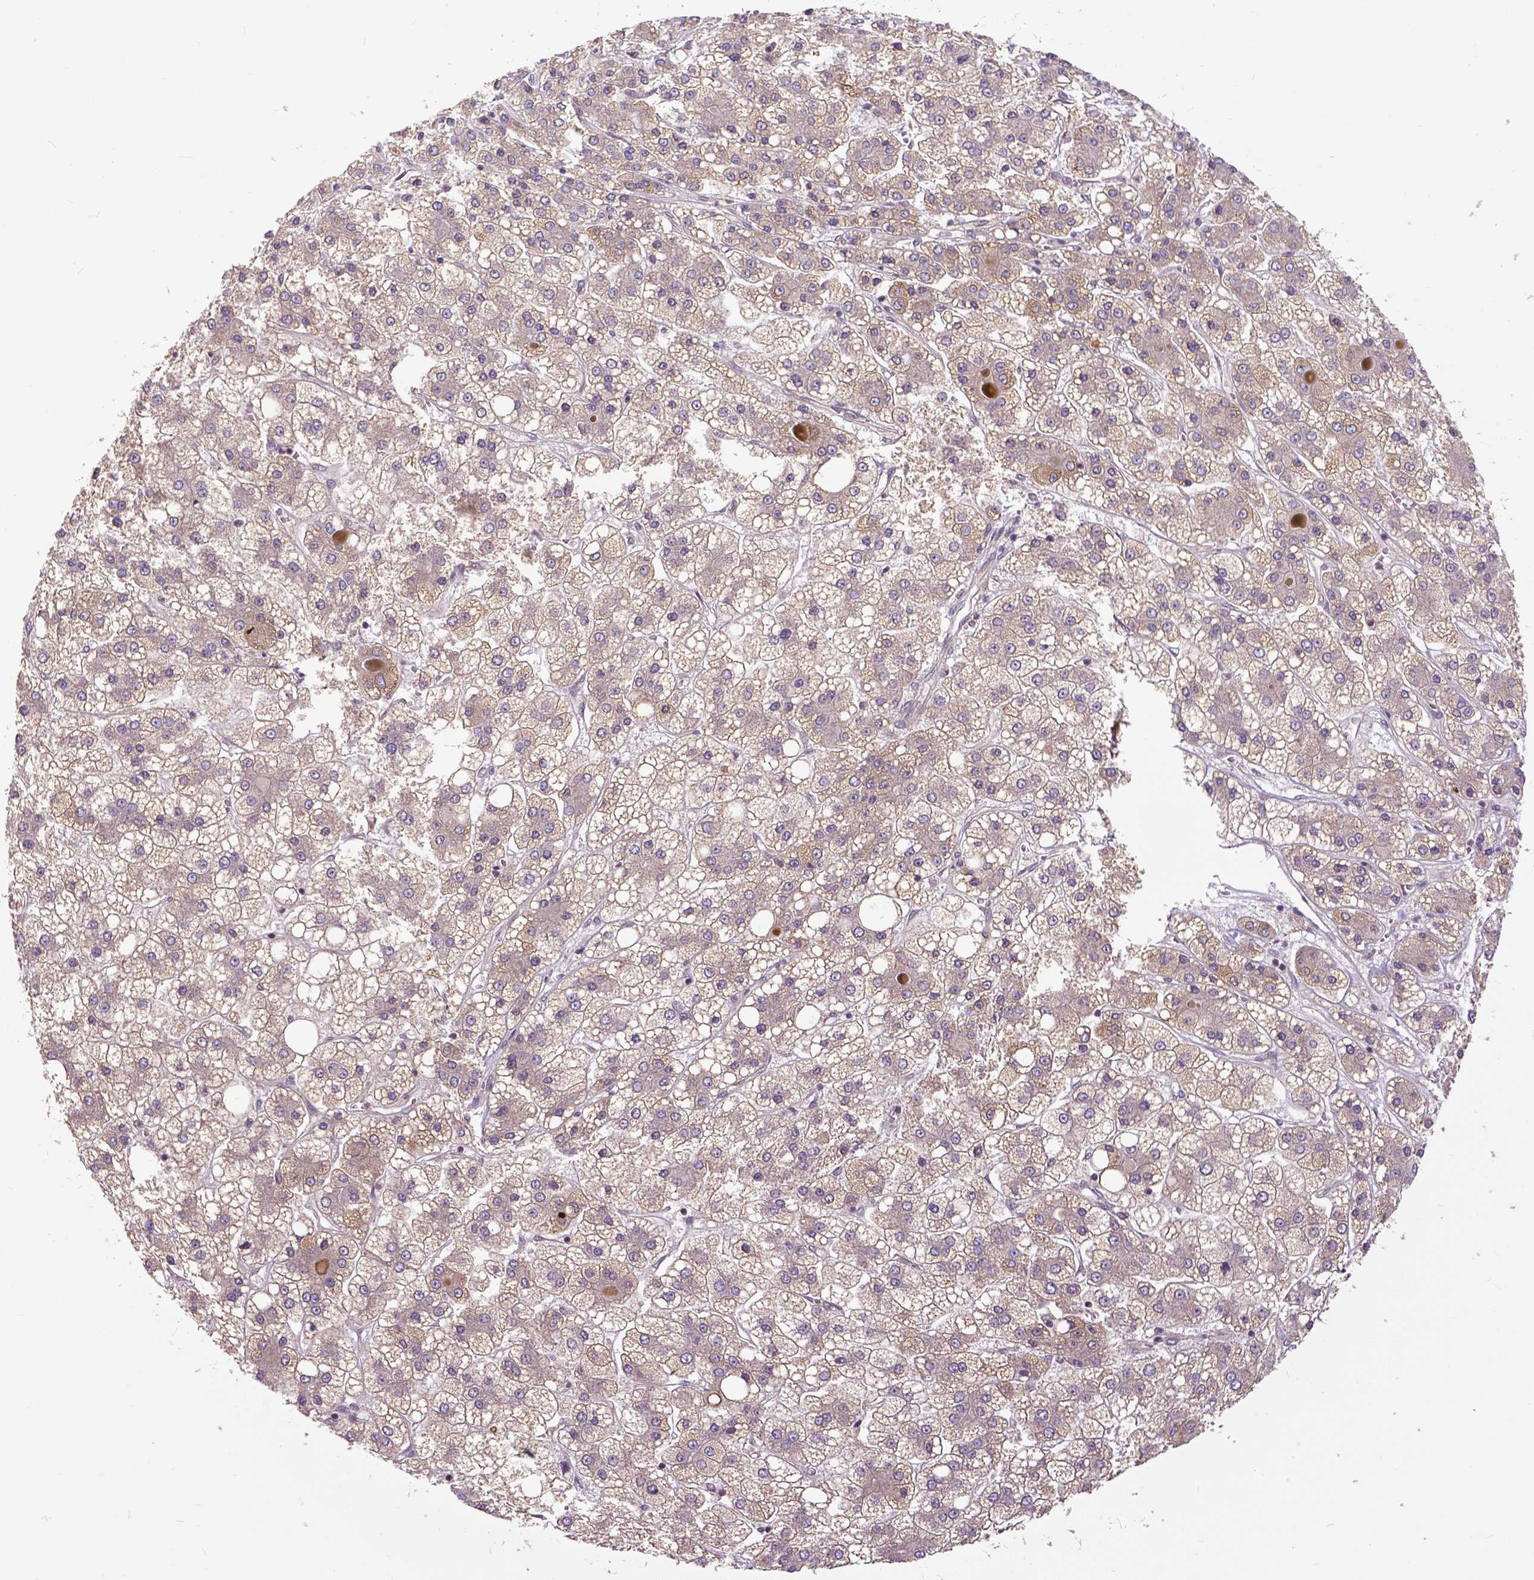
{"staining": {"intensity": "weak", "quantity": ">75%", "location": "cytoplasmic/membranous"}, "tissue": "liver cancer", "cell_type": "Tumor cells", "image_type": "cancer", "snomed": [{"axis": "morphology", "description": "Carcinoma, Hepatocellular, NOS"}, {"axis": "topography", "description": "Liver"}], "caption": "Tumor cells display weak cytoplasmic/membranous positivity in about >75% of cells in liver hepatocellular carcinoma.", "gene": "ARL1", "patient": {"sex": "male", "age": 73}}